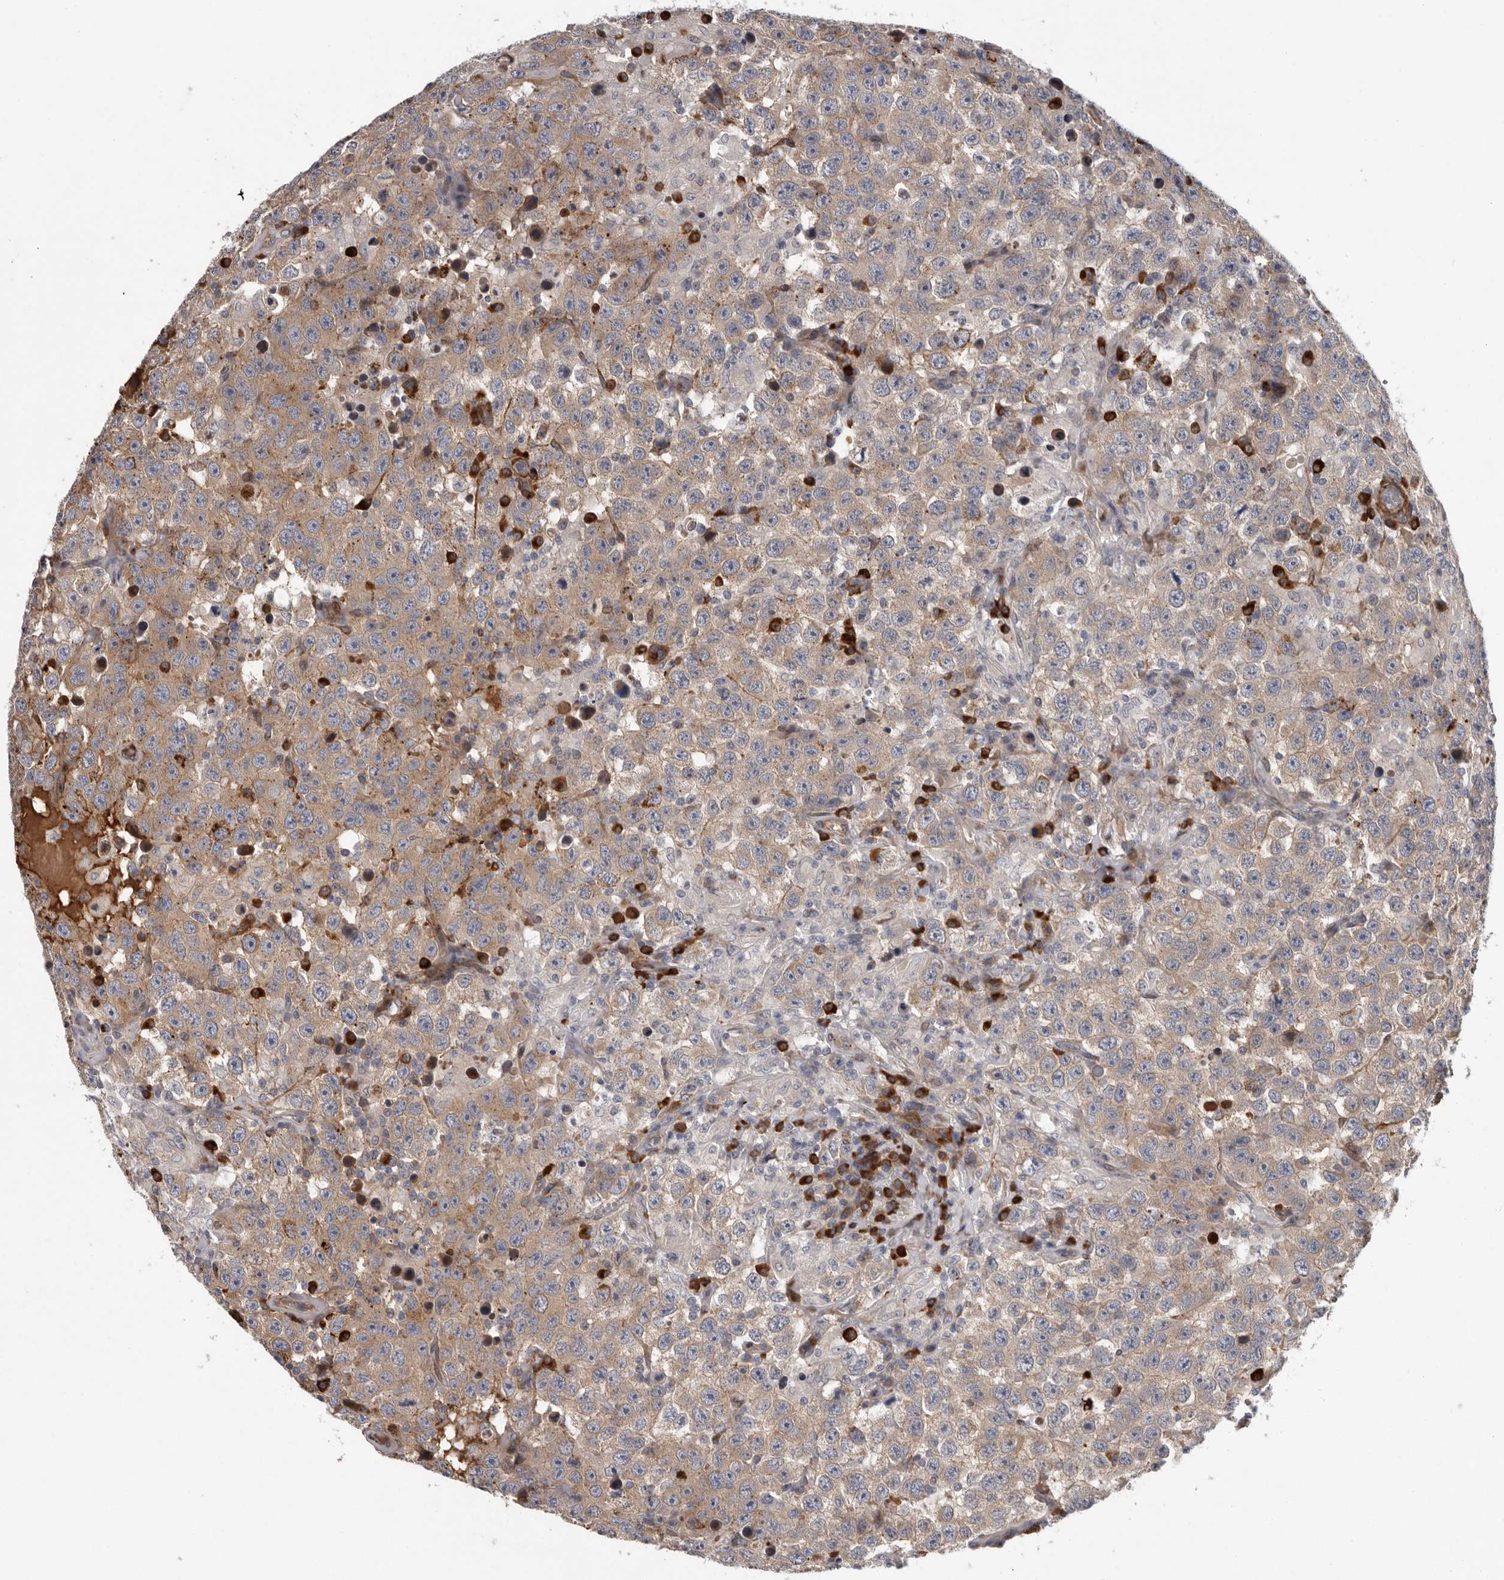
{"staining": {"intensity": "moderate", "quantity": ">75%", "location": "cytoplasmic/membranous"}, "tissue": "testis cancer", "cell_type": "Tumor cells", "image_type": "cancer", "snomed": [{"axis": "morphology", "description": "Seminoma, NOS"}, {"axis": "topography", "description": "Testis"}], "caption": "Seminoma (testis) stained with immunohistochemistry (IHC) demonstrates moderate cytoplasmic/membranous positivity in about >75% of tumor cells.", "gene": "ATXN3L", "patient": {"sex": "male", "age": 41}}